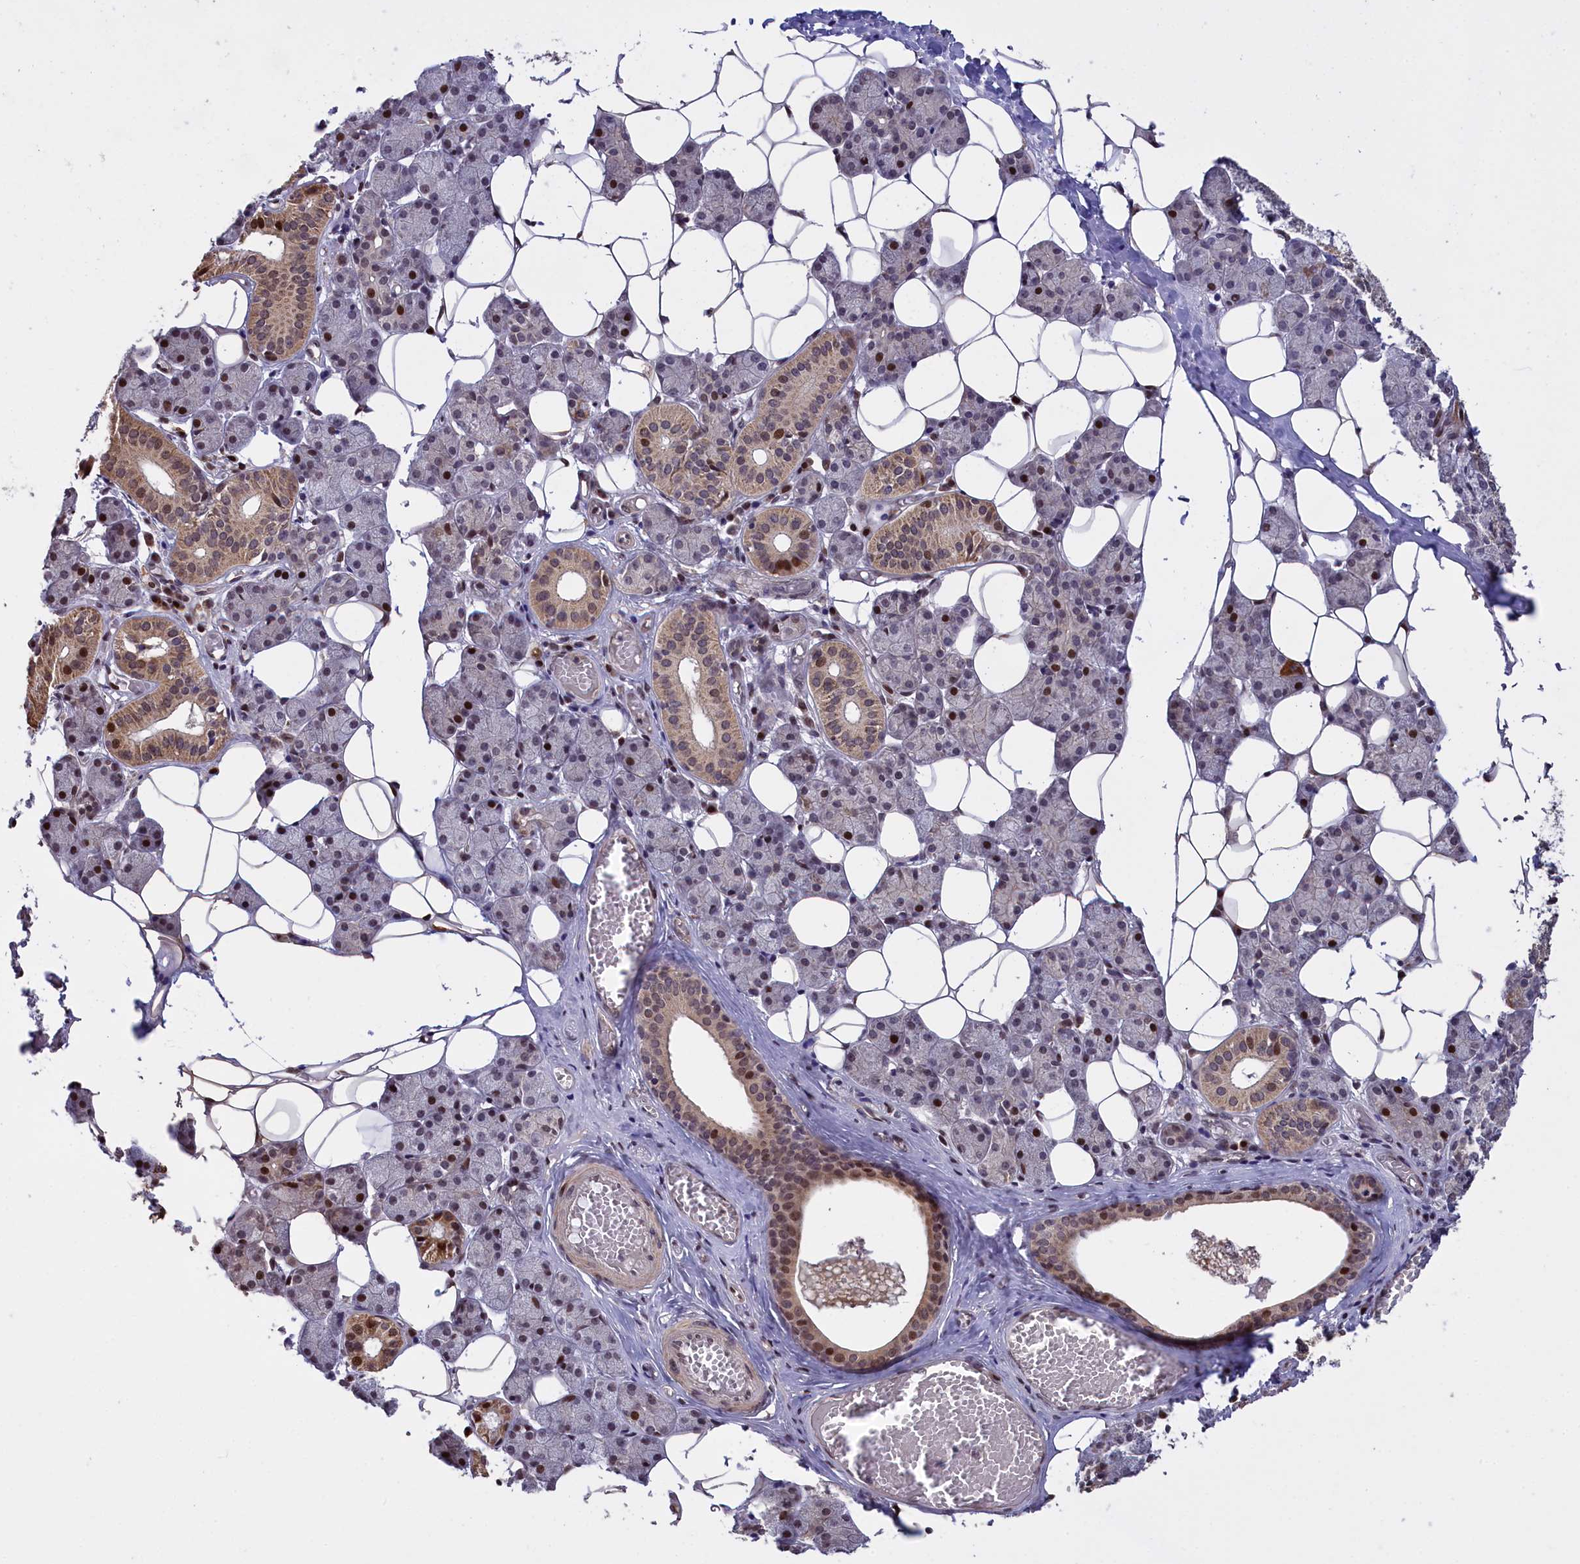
{"staining": {"intensity": "moderate", "quantity": "25%-75%", "location": "cytoplasmic/membranous,nuclear"}, "tissue": "salivary gland", "cell_type": "Glandular cells", "image_type": "normal", "snomed": [{"axis": "morphology", "description": "Normal tissue, NOS"}, {"axis": "topography", "description": "Salivary gland"}], "caption": "Immunohistochemistry (DAB) staining of benign human salivary gland exhibits moderate cytoplasmic/membranous,nuclear protein expression in approximately 25%-75% of glandular cells.", "gene": "RELB", "patient": {"sex": "female", "age": 33}}